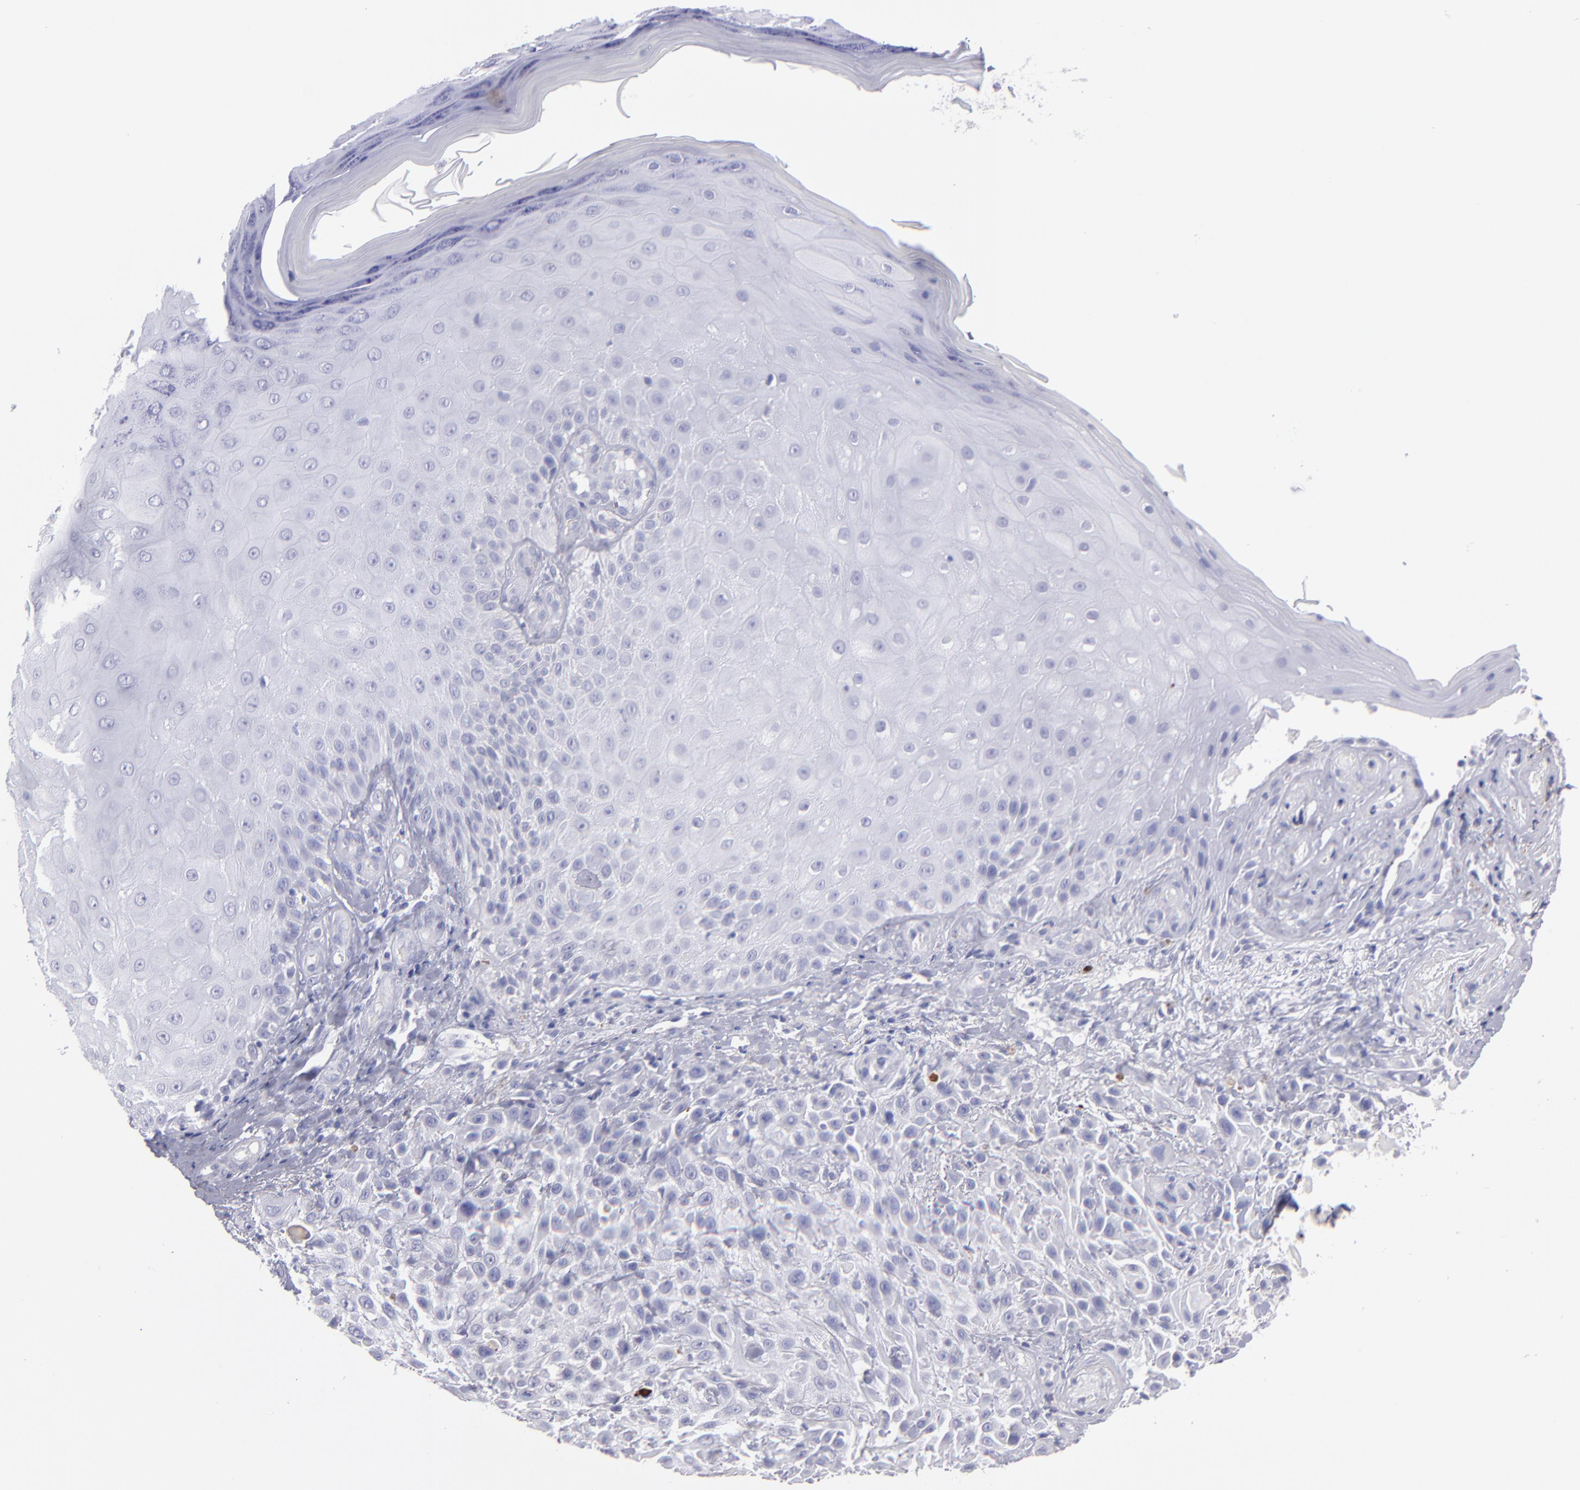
{"staining": {"intensity": "negative", "quantity": "none", "location": "none"}, "tissue": "skin cancer", "cell_type": "Tumor cells", "image_type": "cancer", "snomed": [{"axis": "morphology", "description": "Squamous cell carcinoma, NOS"}, {"axis": "topography", "description": "Skin"}], "caption": "Immunohistochemistry (IHC) image of squamous cell carcinoma (skin) stained for a protein (brown), which exhibits no positivity in tumor cells.", "gene": "MB", "patient": {"sex": "female", "age": 42}}